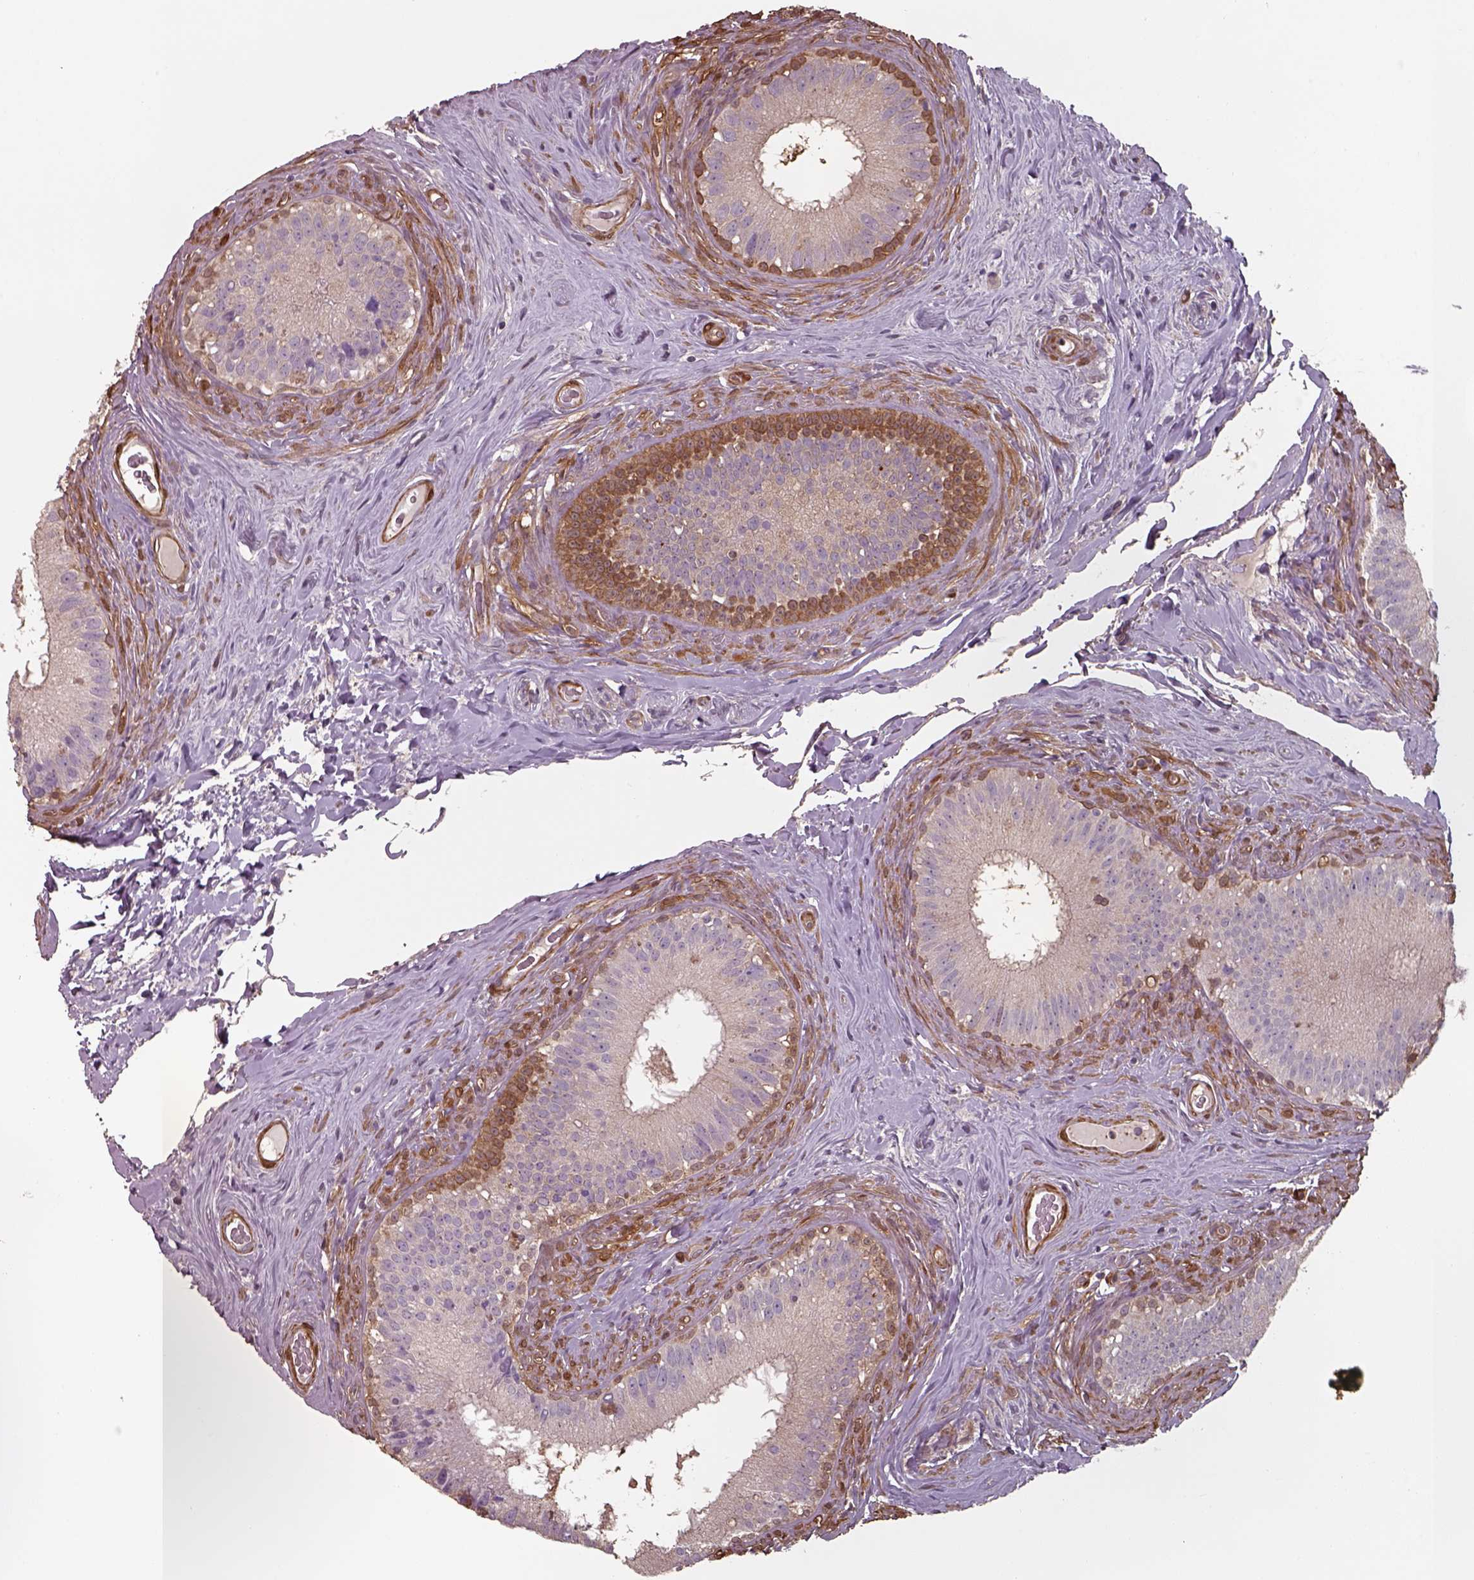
{"staining": {"intensity": "moderate", "quantity": "25%-75%", "location": "cytoplasmic/membranous"}, "tissue": "epididymis", "cell_type": "Glandular cells", "image_type": "normal", "snomed": [{"axis": "morphology", "description": "Normal tissue, NOS"}, {"axis": "topography", "description": "Epididymis"}], "caption": "Epididymis stained with IHC displays moderate cytoplasmic/membranous staining in about 25%-75% of glandular cells. (DAB = brown stain, brightfield microscopy at high magnification).", "gene": "ISYNA1", "patient": {"sex": "male", "age": 59}}